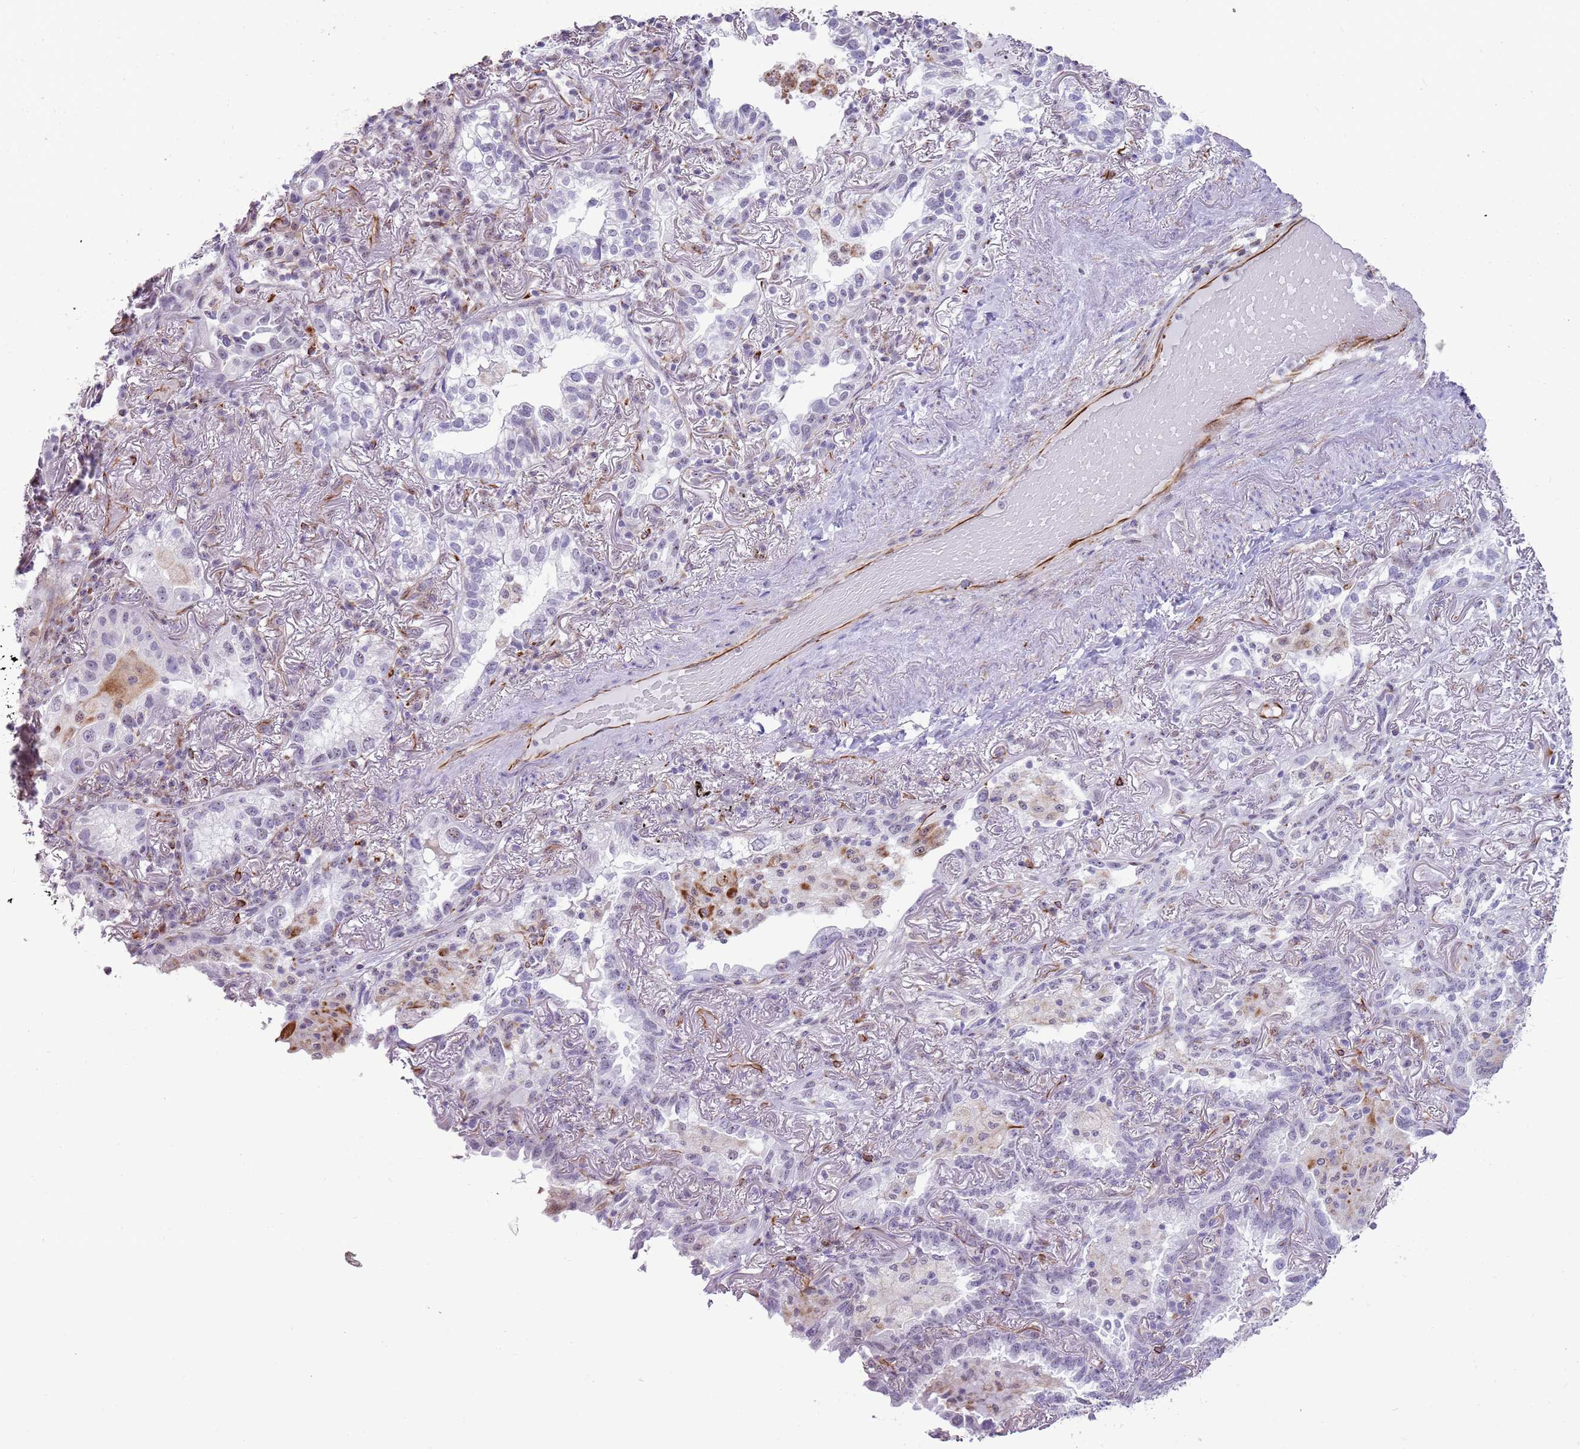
{"staining": {"intensity": "negative", "quantity": "none", "location": "none"}, "tissue": "lung cancer", "cell_type": "Tumor cells", "image_type": "cancer", "snomed": [{"axis": "morphology", "description": "Adenocarcinoma, NOS"}, {"axis": "topography", "description": "Lung"}], "caption": "The image demonstrates no staining of tumor cells in lung cancer (adenocarcinoma).", "gene": "NBPF3", "patient": {"sex": "female", "age": 69}}